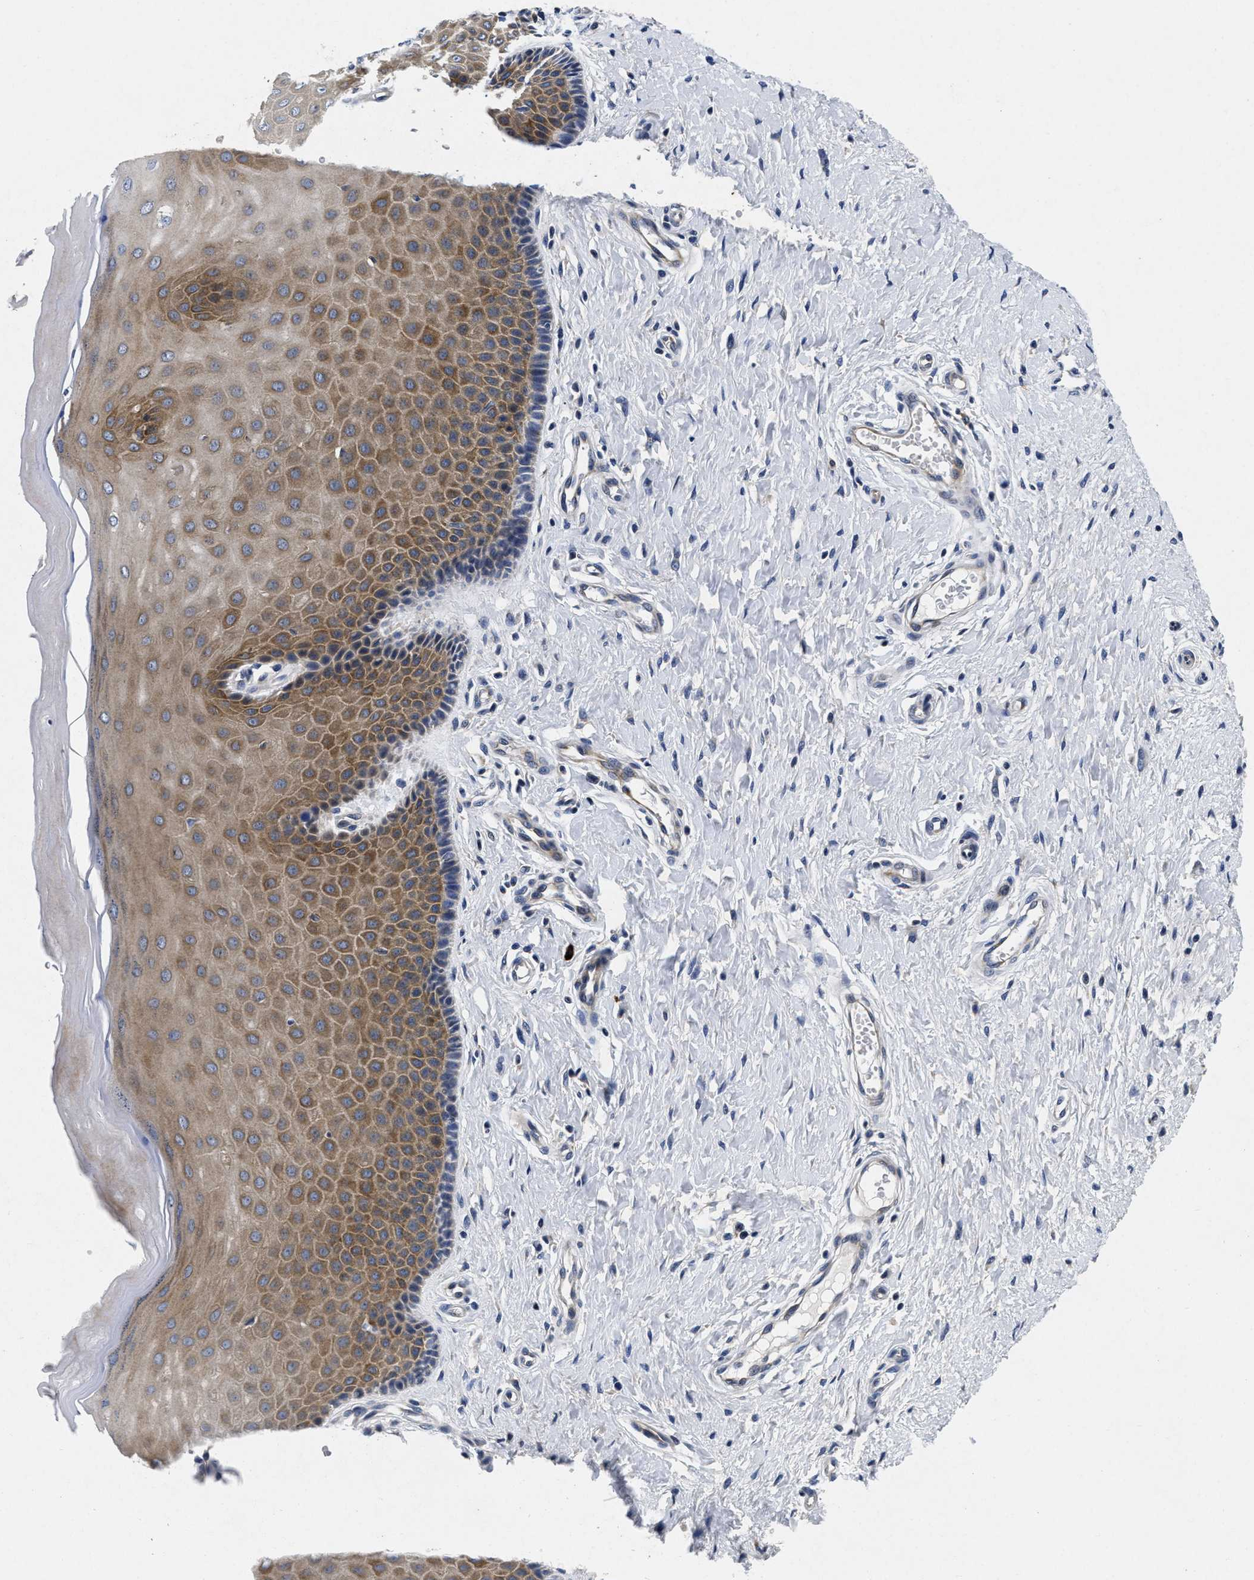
{"staining": {"intensity": "moderate", "quantity": "<25%", "location": "cytoplasmic/membranous"}, "tissue": "cervix", "cell_type": "Glandular cells", "image_type": "normal", "snomed": [{"axis": "morphology", "description": "Normal tissue, NOS"}, {"axis": "topography", "description": "Cervix"}], "caption": "Immunohistochemical staining of normal human cervix displays <25% levels of moderate cytoplasmic/membranous protein expression in about <25% of glandular cells. The staining was performed using DAB (3,3'-diaminobenzidine), with brown indicating positive protein expression. Nuclei are stained blue with hematoxylin.", "gene": "LAD1", "patient": {"sex": "female", "age": 55}}